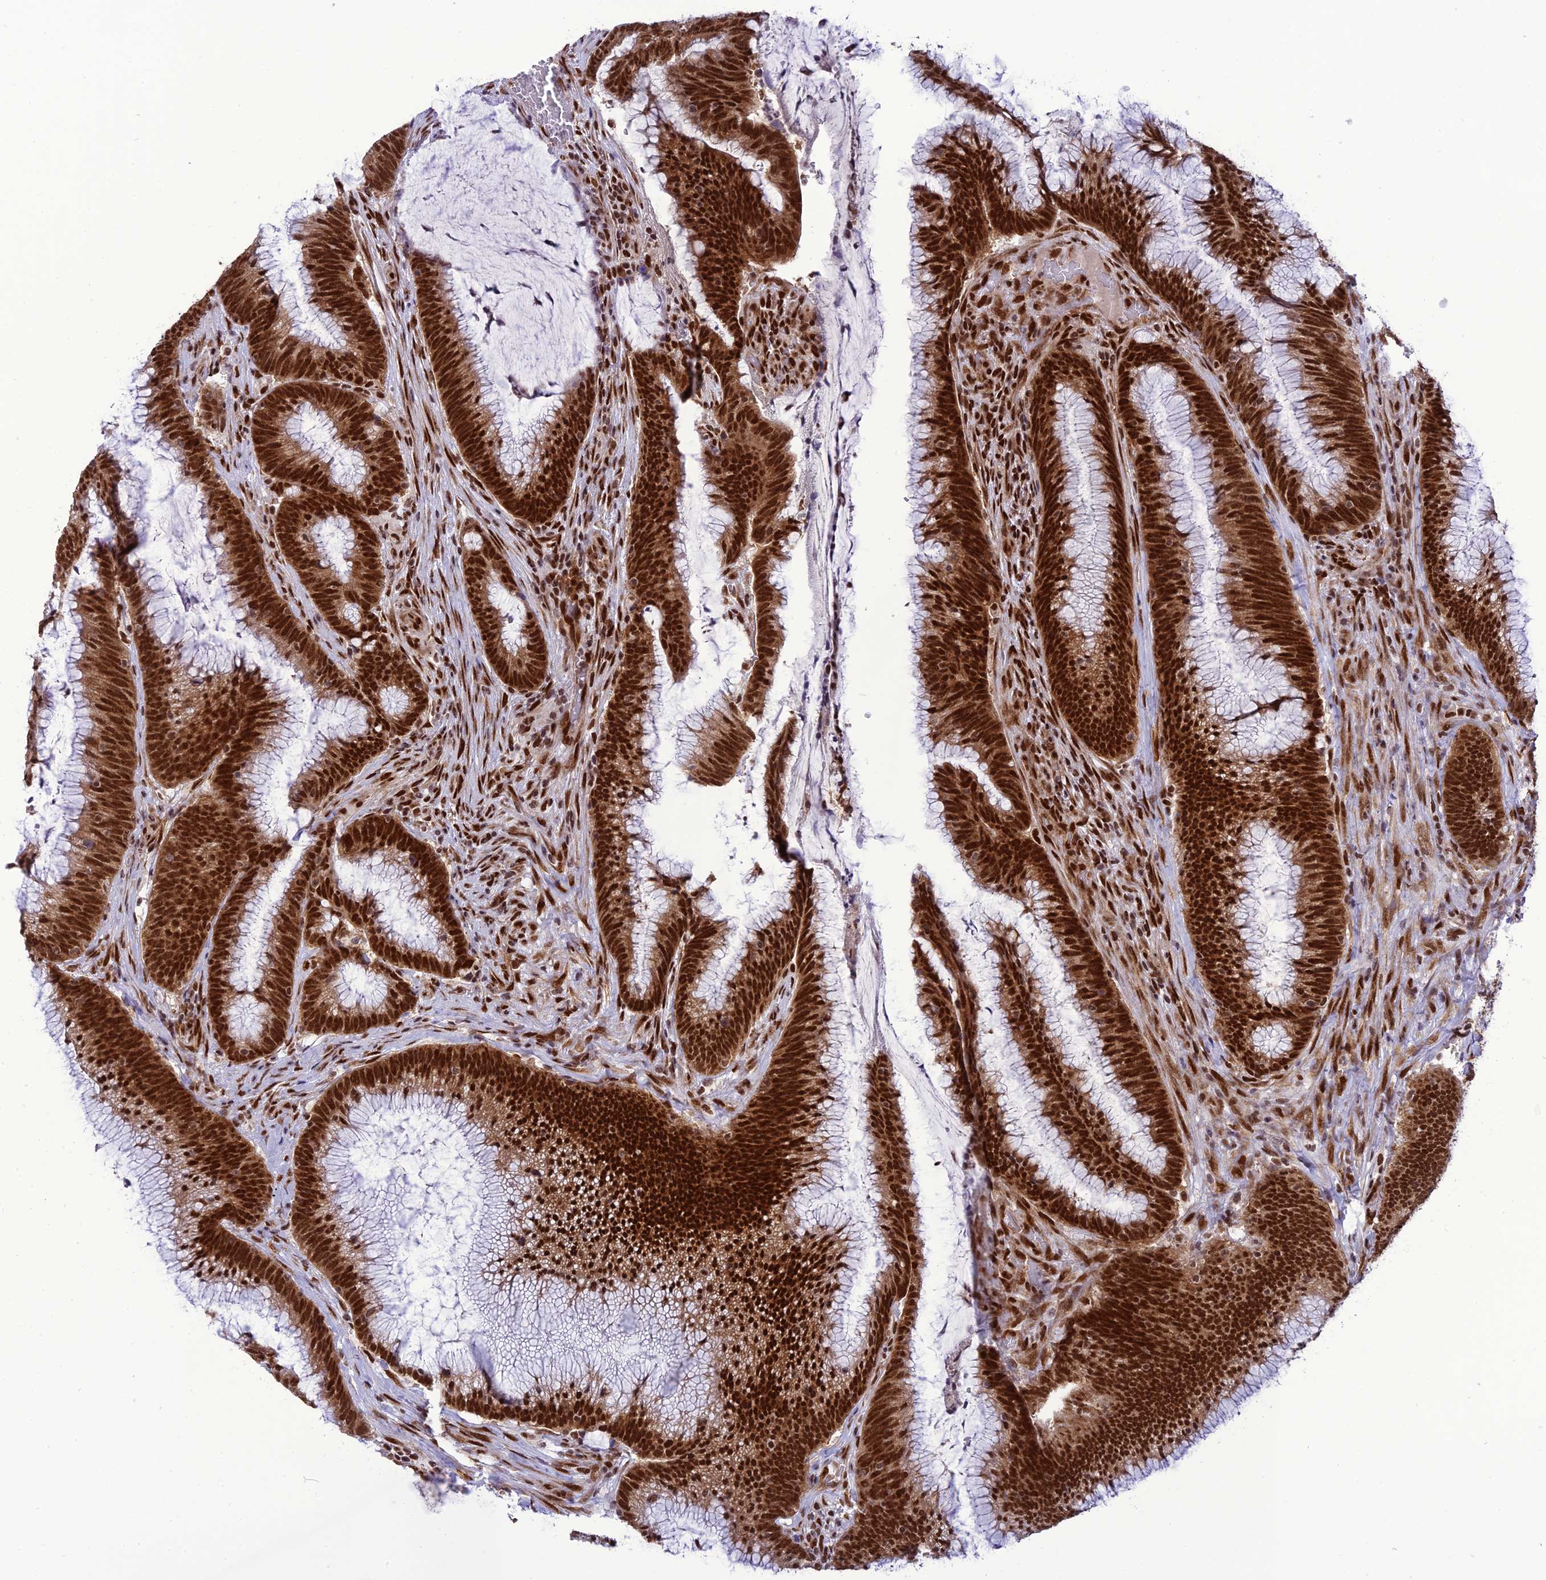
{"staining": {"intensity": "strong", "quantity": ">75%", "location": "nuclear"}, "tissue": "colorectal cancer", "cell_type": "Tumor cells", "image_type": "cancer", "snomed": [{"axis": "morphology", "description": "Adenocarcinoma, NOS"}, {"axis": "topography", "description": "Rectum"}], "caption": "Tumor cells show high levels of strong nuclear positivity in approximately >75% of cells in colorectal adenocarcinoma. (Stains: DAB in brown, nuclei in blue, Microscopy: brightfield microscopy at high magnification).", "gene": "DDX1", "patient": {"sex": "female", "age": 77}}